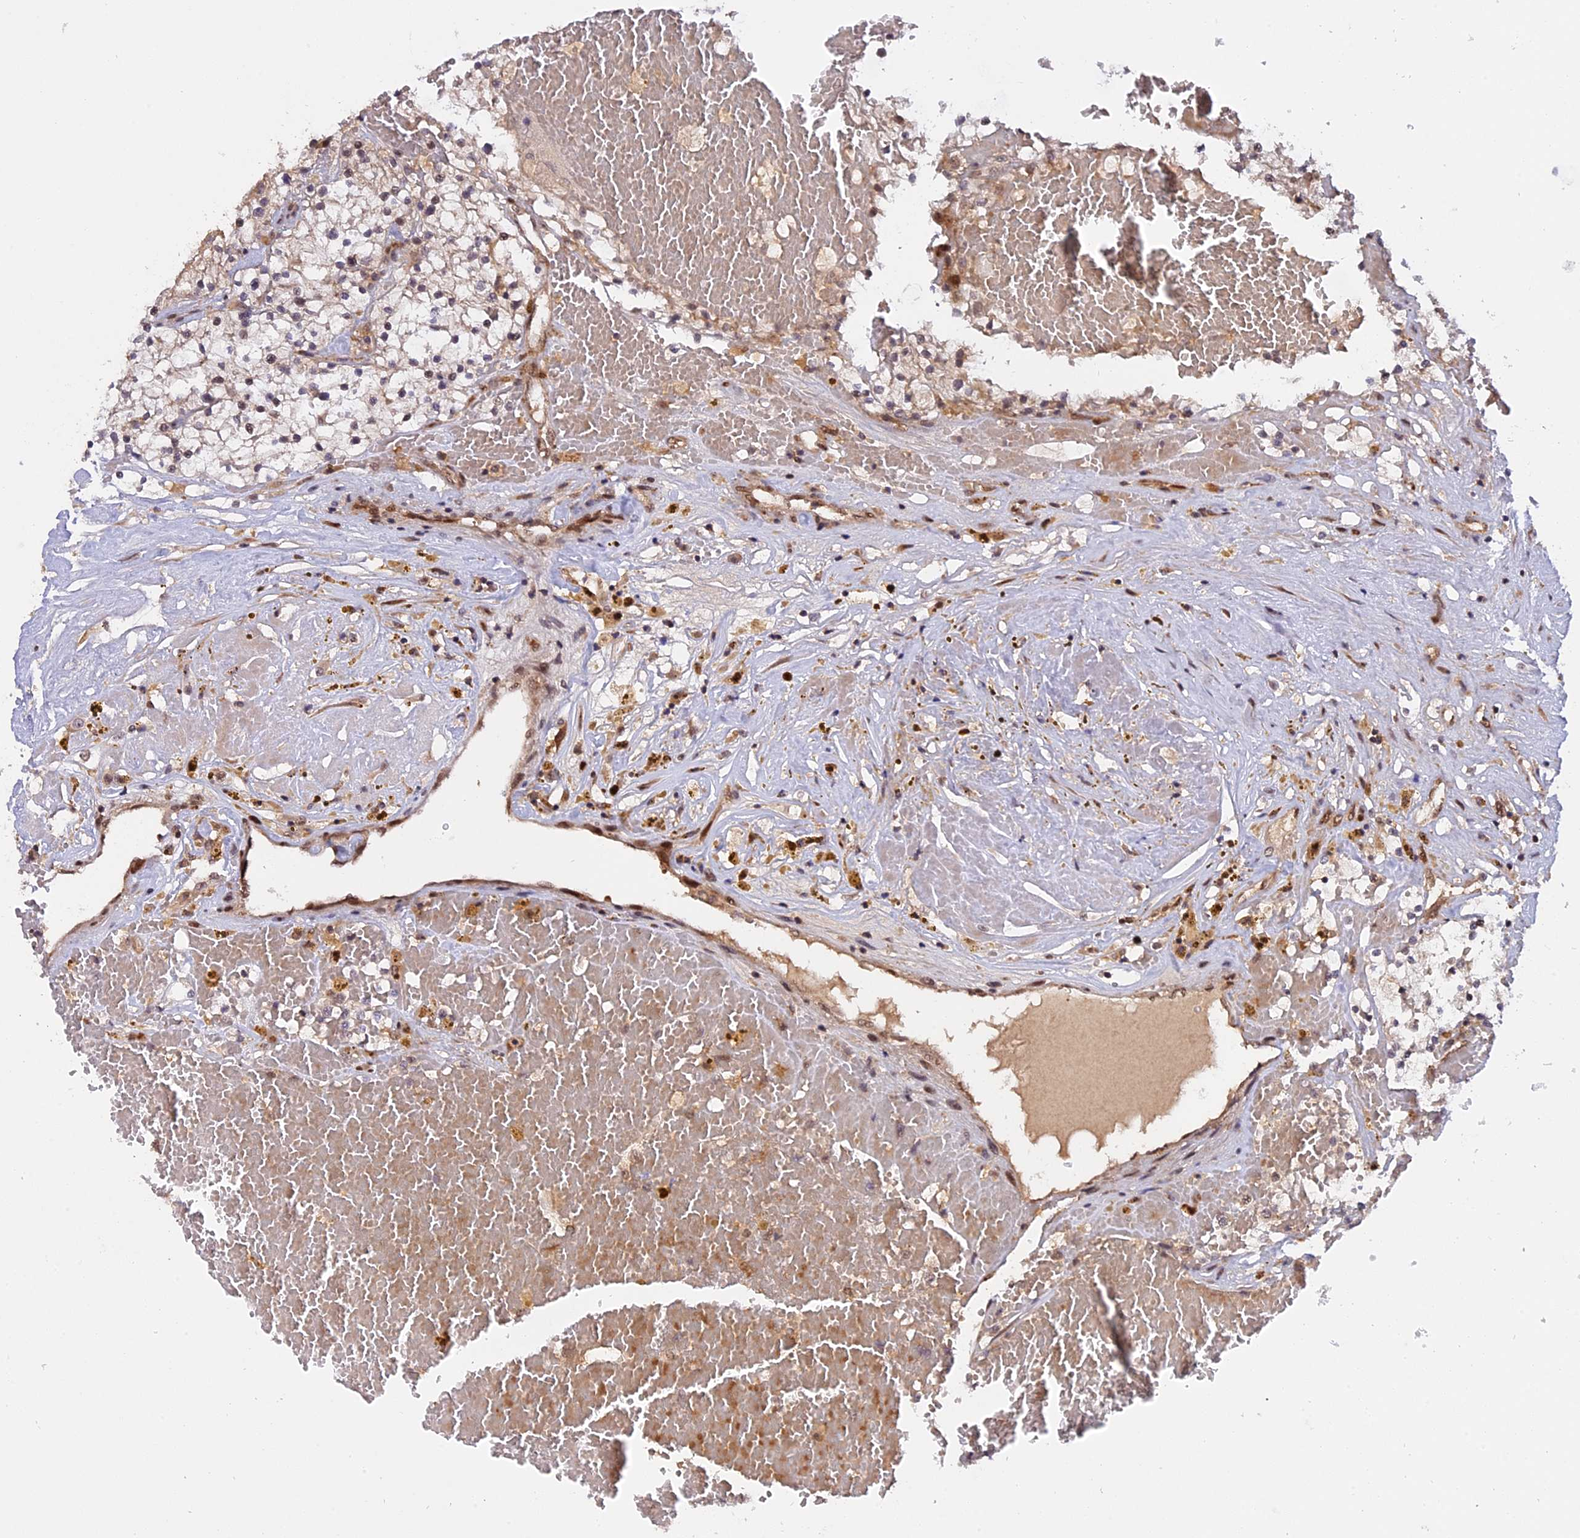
{"staining": {"intensity": "negative", "quantity": "none", "location": "none"}, "tissue": "renal cancer", "cell_type": "Tumor cells", "image_type": "cancer", "snomed": [{"axis": "morphology", "description": "Normal tissue, NOS"}, {"axis": "morphology", "description": "Adenocarcinoma, NOS"}, {"axis": "topography", "description": "Kidney"}], "caption": "DAB immunohistochemical staining of human renal adenocarcinoma reveals no significant expression in tumor cells.", "gene": "ZNF428", "patient": {"sex": "male", "age": 68}}